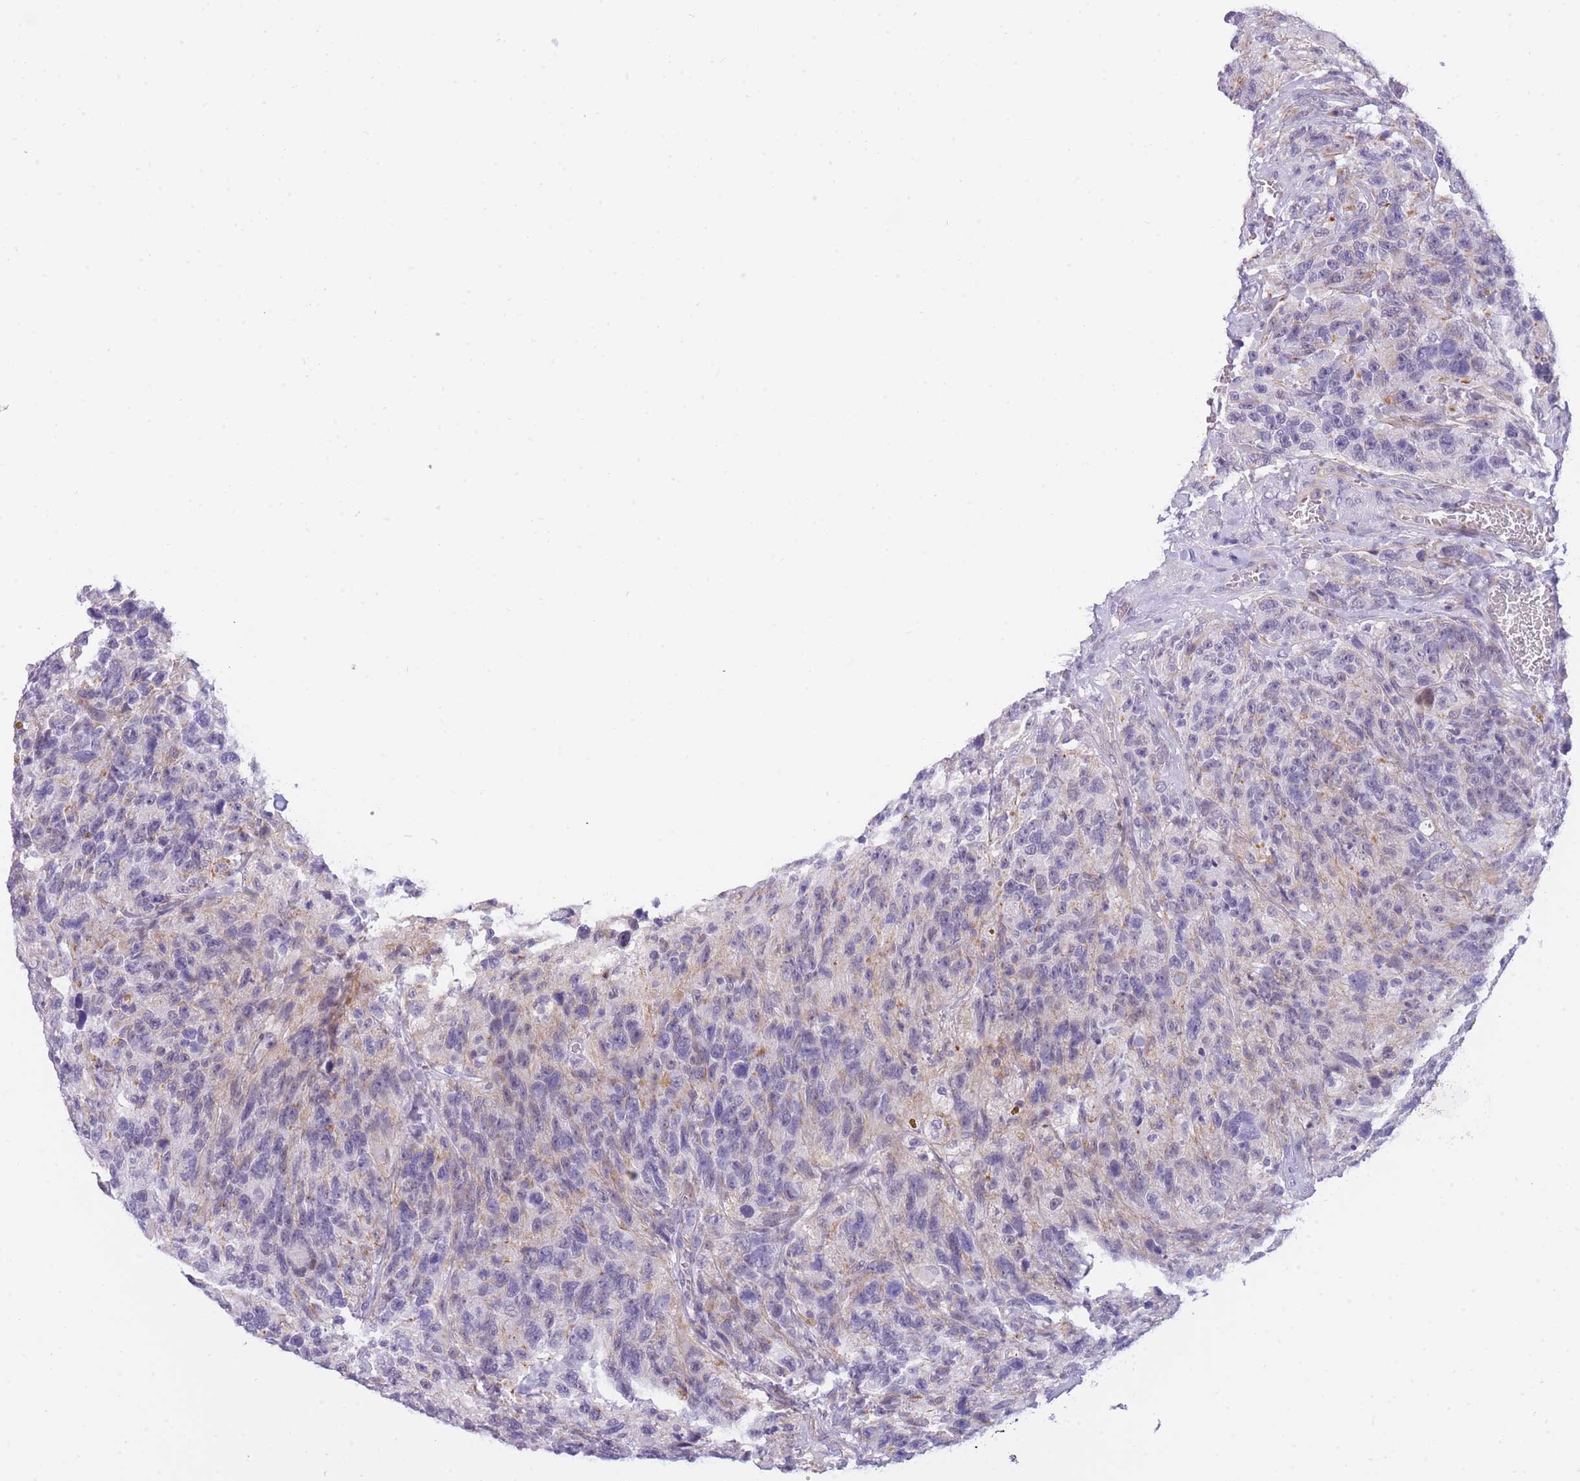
{"staining": {"intensity": "negative", "quantity": "none", "location": "none"}, "tissue": "glioma", "cell_type": "Tumor cells", "image_type": "cancer", "snomed": [{"axis": "morphology", "description": "Glioma, malignant, High grade"}, {"axis": "topography", "description": "Brain"}], "caption": "Micrograph shows no protein staining in tumor cells of glioma tissue.", "gene": "PRR23B", "patient": {"sex": "male", "age": 69}}